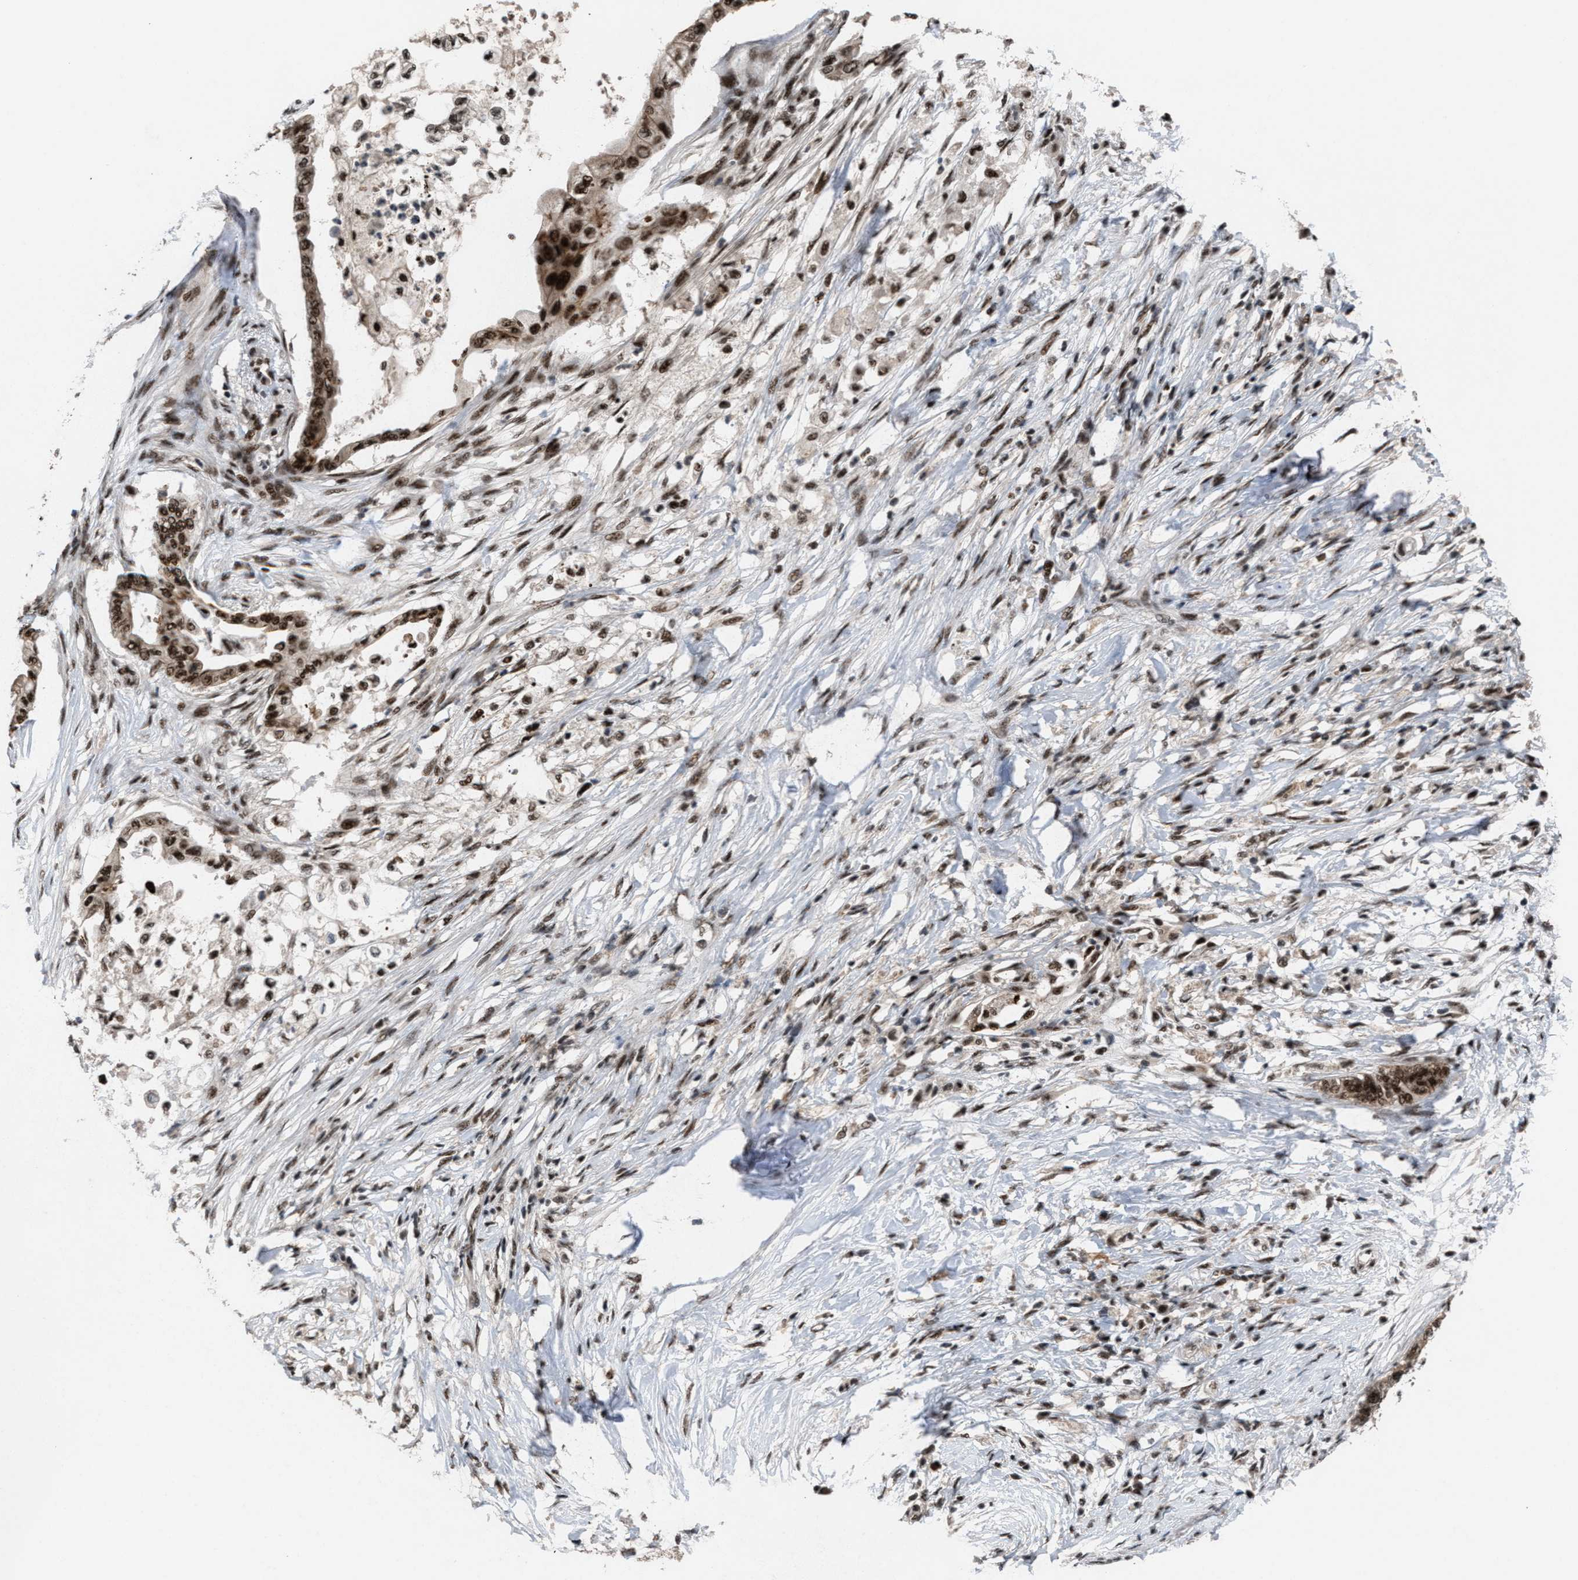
{"staining": {"intensity": "strong", "quantity": ">75%", "location": "nuclear"}, "tissue": "pancreatic cancer", "cell_type": "Tumor cells", "image_type": "cancer", "snomed": [{"axis": "morphology", "description": "Normal tissue, NOS"}, {"axis": "morphology", "description": "Adenocarcinoma, NOS"}, {"axis": "topography", "description": "Pancreas"}, {"axis": "topography", "description": "Duodenum"}], "caption": "Immunohistochemistry histopathology image of human pancreatic adenocarcinoma stained for a protein (brown), which reveals high levels of strong nuclear expression in about >75% of tumor cells.", "gene": "PRPF4", "patient": {"sex": "female", "age": 60}}